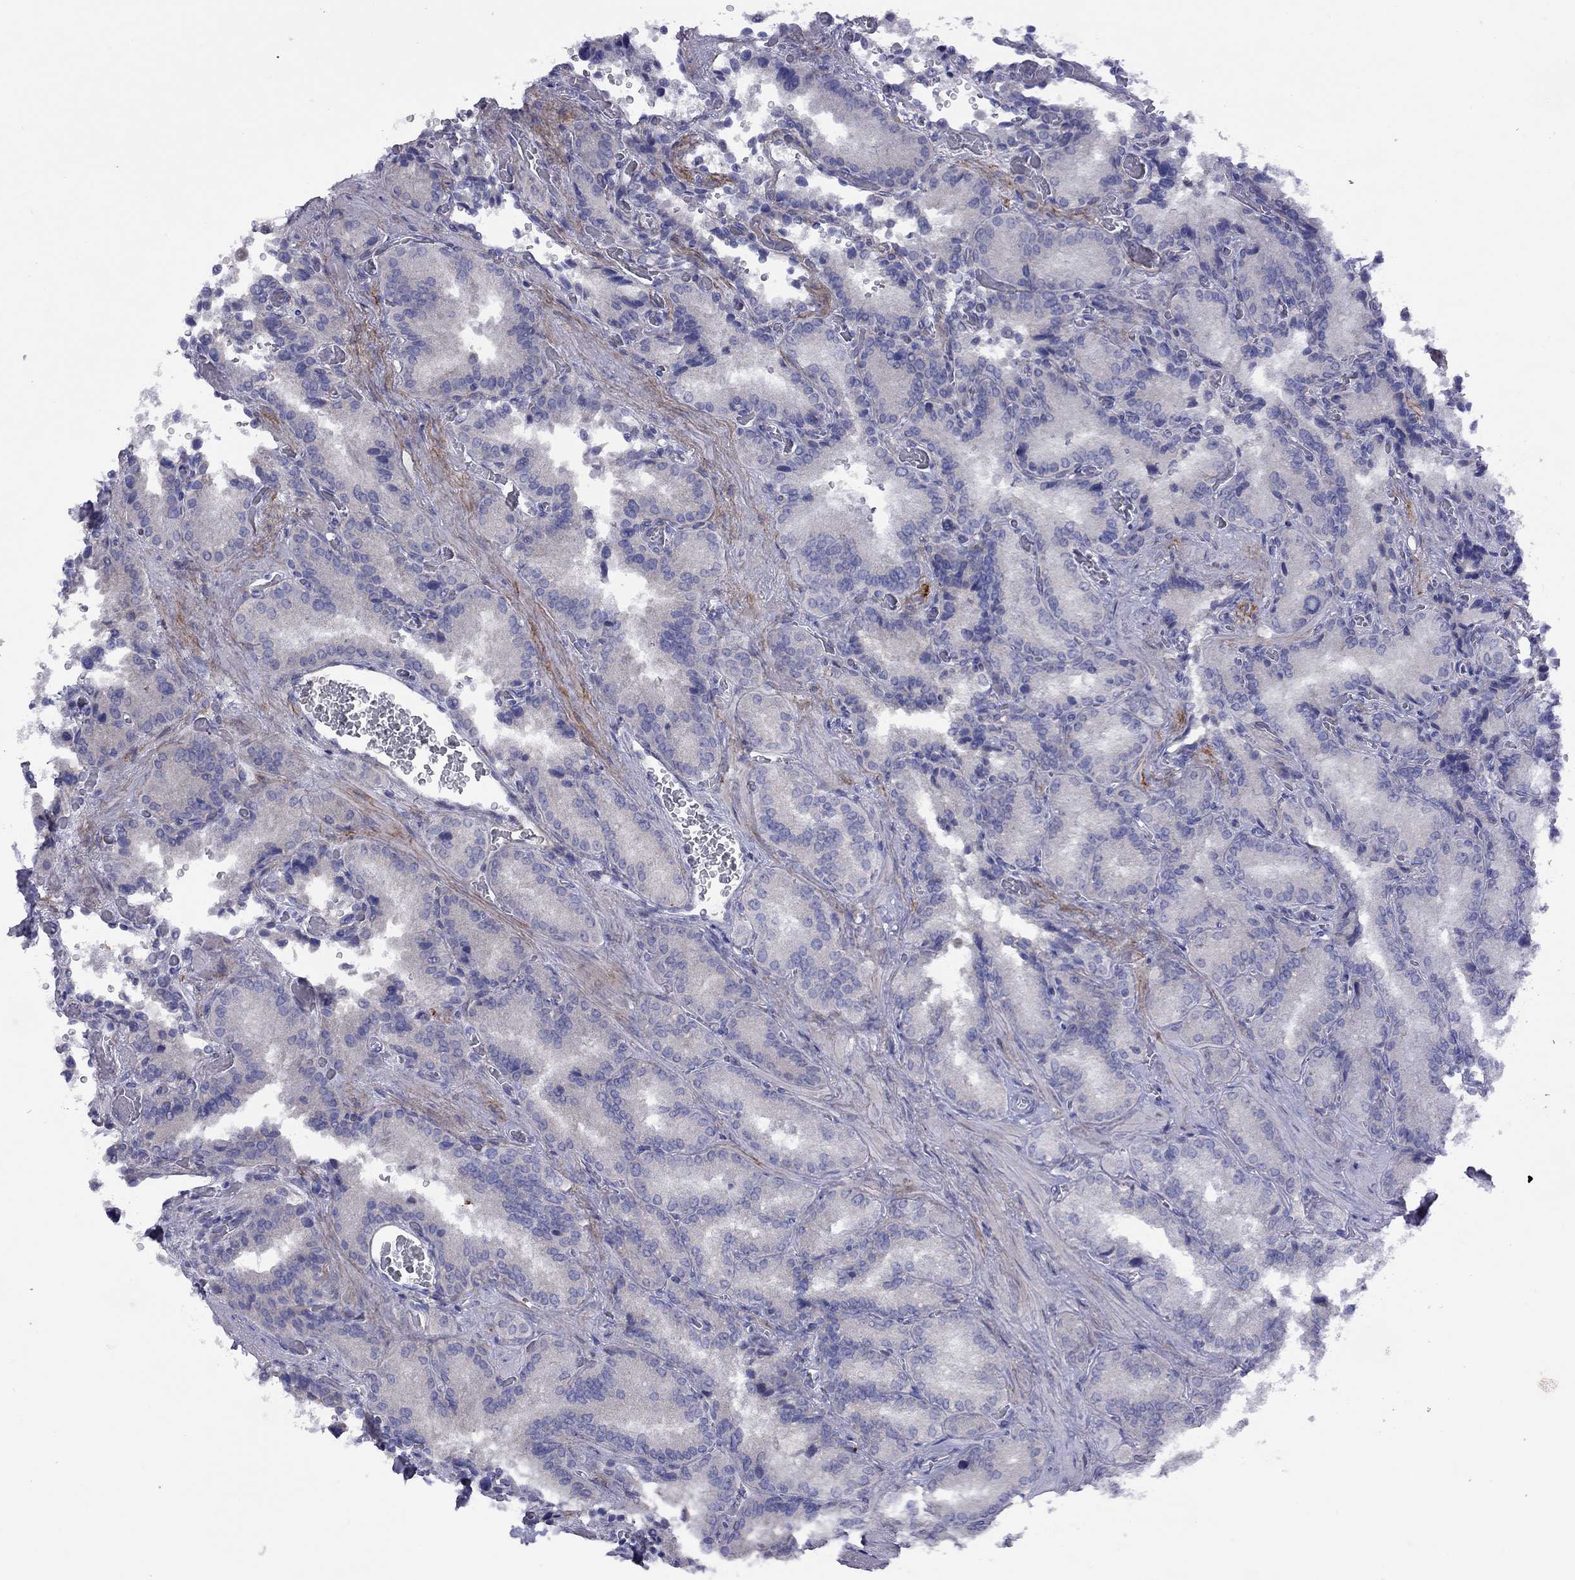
{"staining": {"intensity": "negative", "quantity": "none", "location": "none"}, "tissue": "seminal vesicle", "cell_type": "Glandular cells", "image_type": "normal", "snomed": [{"axis": "morphology", "description": "Normal tissue, NOS"}, {"axis": "topography", "description": "Seminal veicle"}], "caption": "IHC micrograph of normal seminal vesicle stained for a protein (brown), which reveals no staining in glandular cells.", "gene": "CPNE4", "patient": {"sex": "male", "age": 37}}